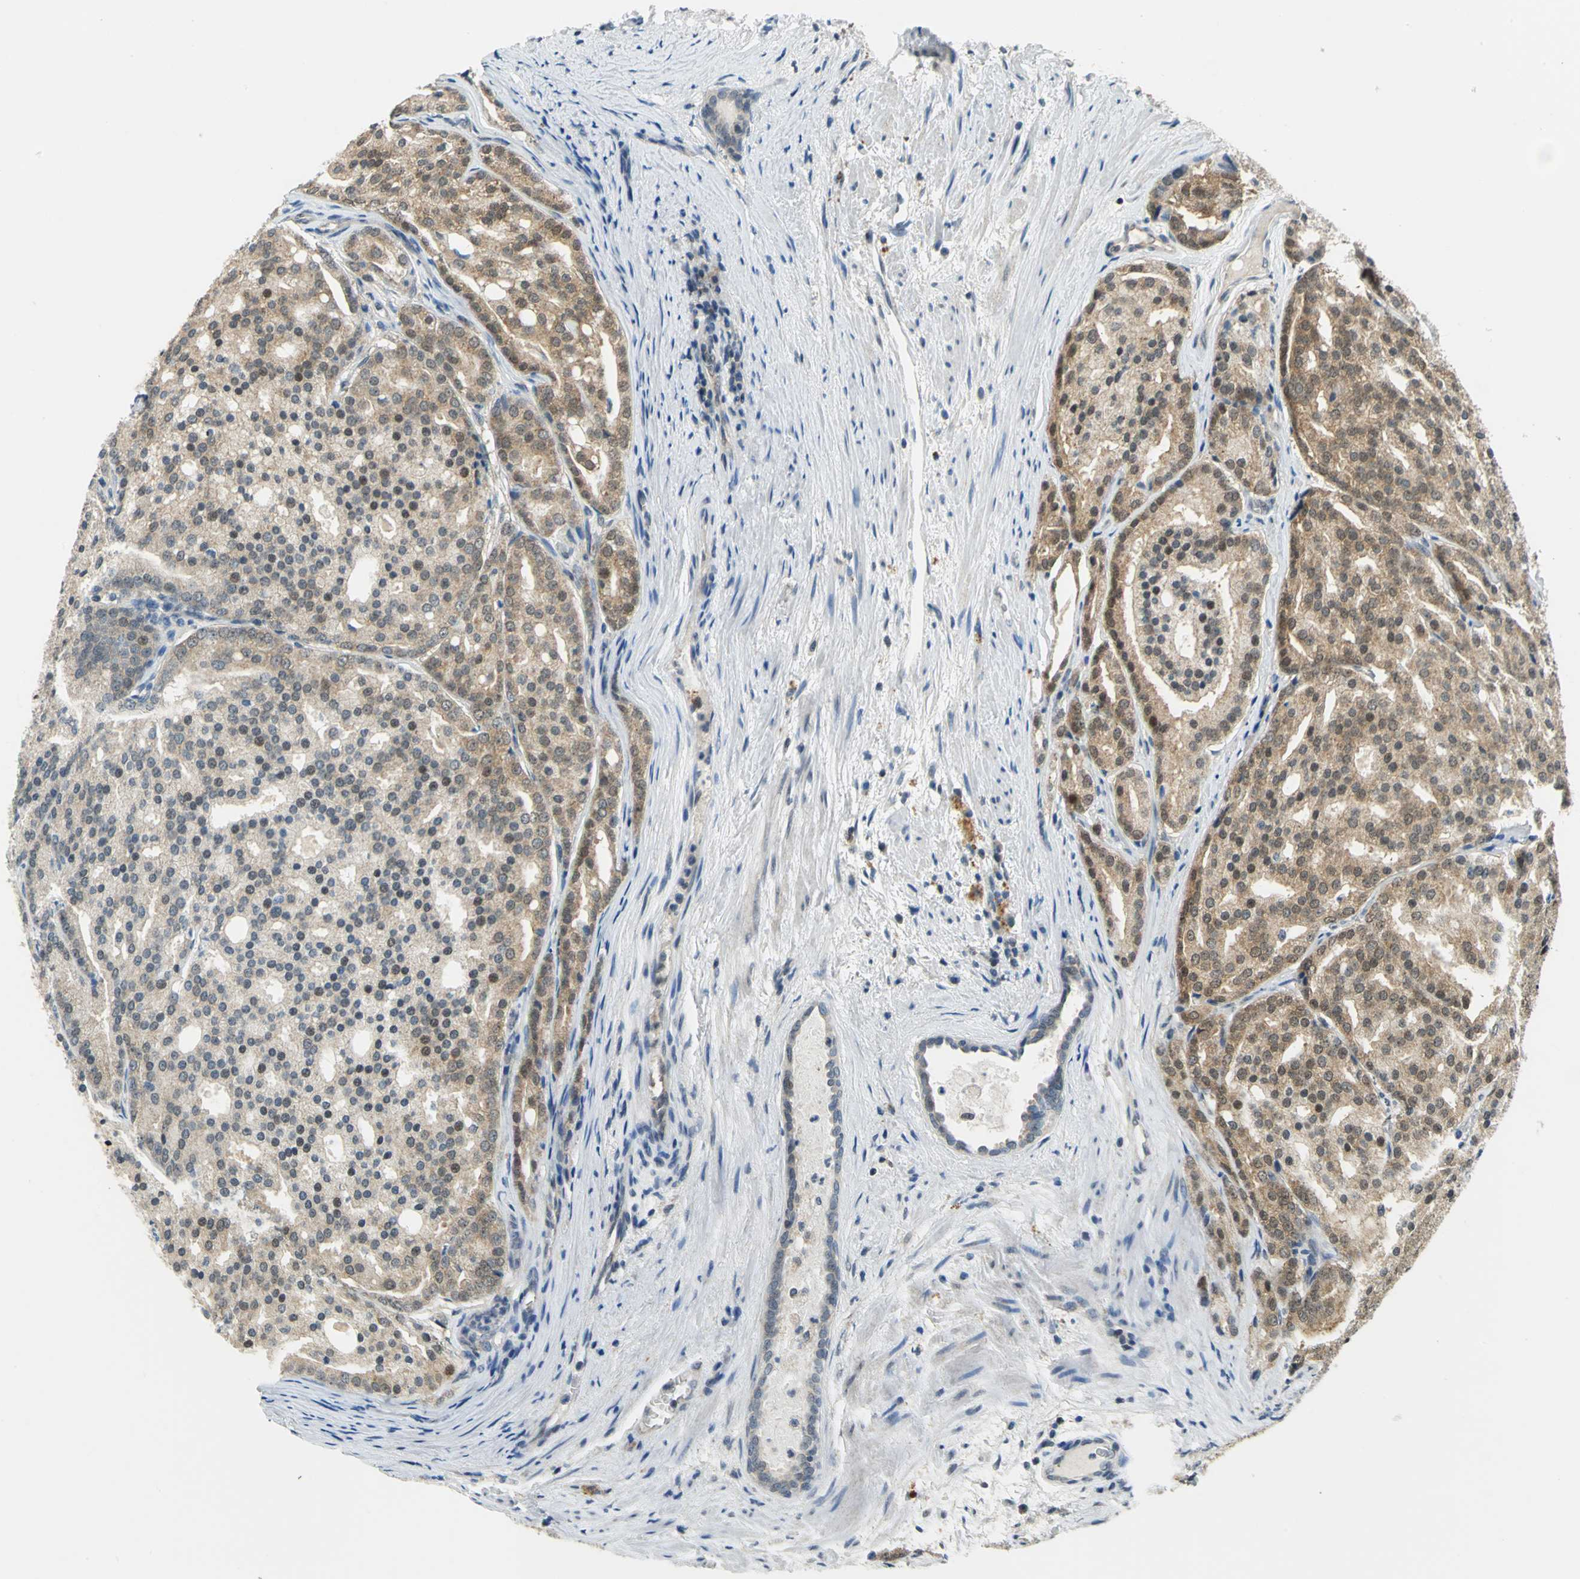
{"staining": {"intensity": "weak", "quantity": ">75%", "location": "cytoplasmic/membranous"}, "tissue": "prostate cancer", "cell_type": "Tumor cells", "image_type": "cancer", "snomed": [{"axis": "morphology", "description": "Adenocarcinoma, High grade"}, {"axis": "topography", "description": "Prostate"}], "caption": "Protein staining of prostate cancer tissue demonstrates weak cytoplasmic/membranous positivity in about >75% of tumor cells.", "gene": "PIN1", "patient": {"sex": "male", "age": 64}}